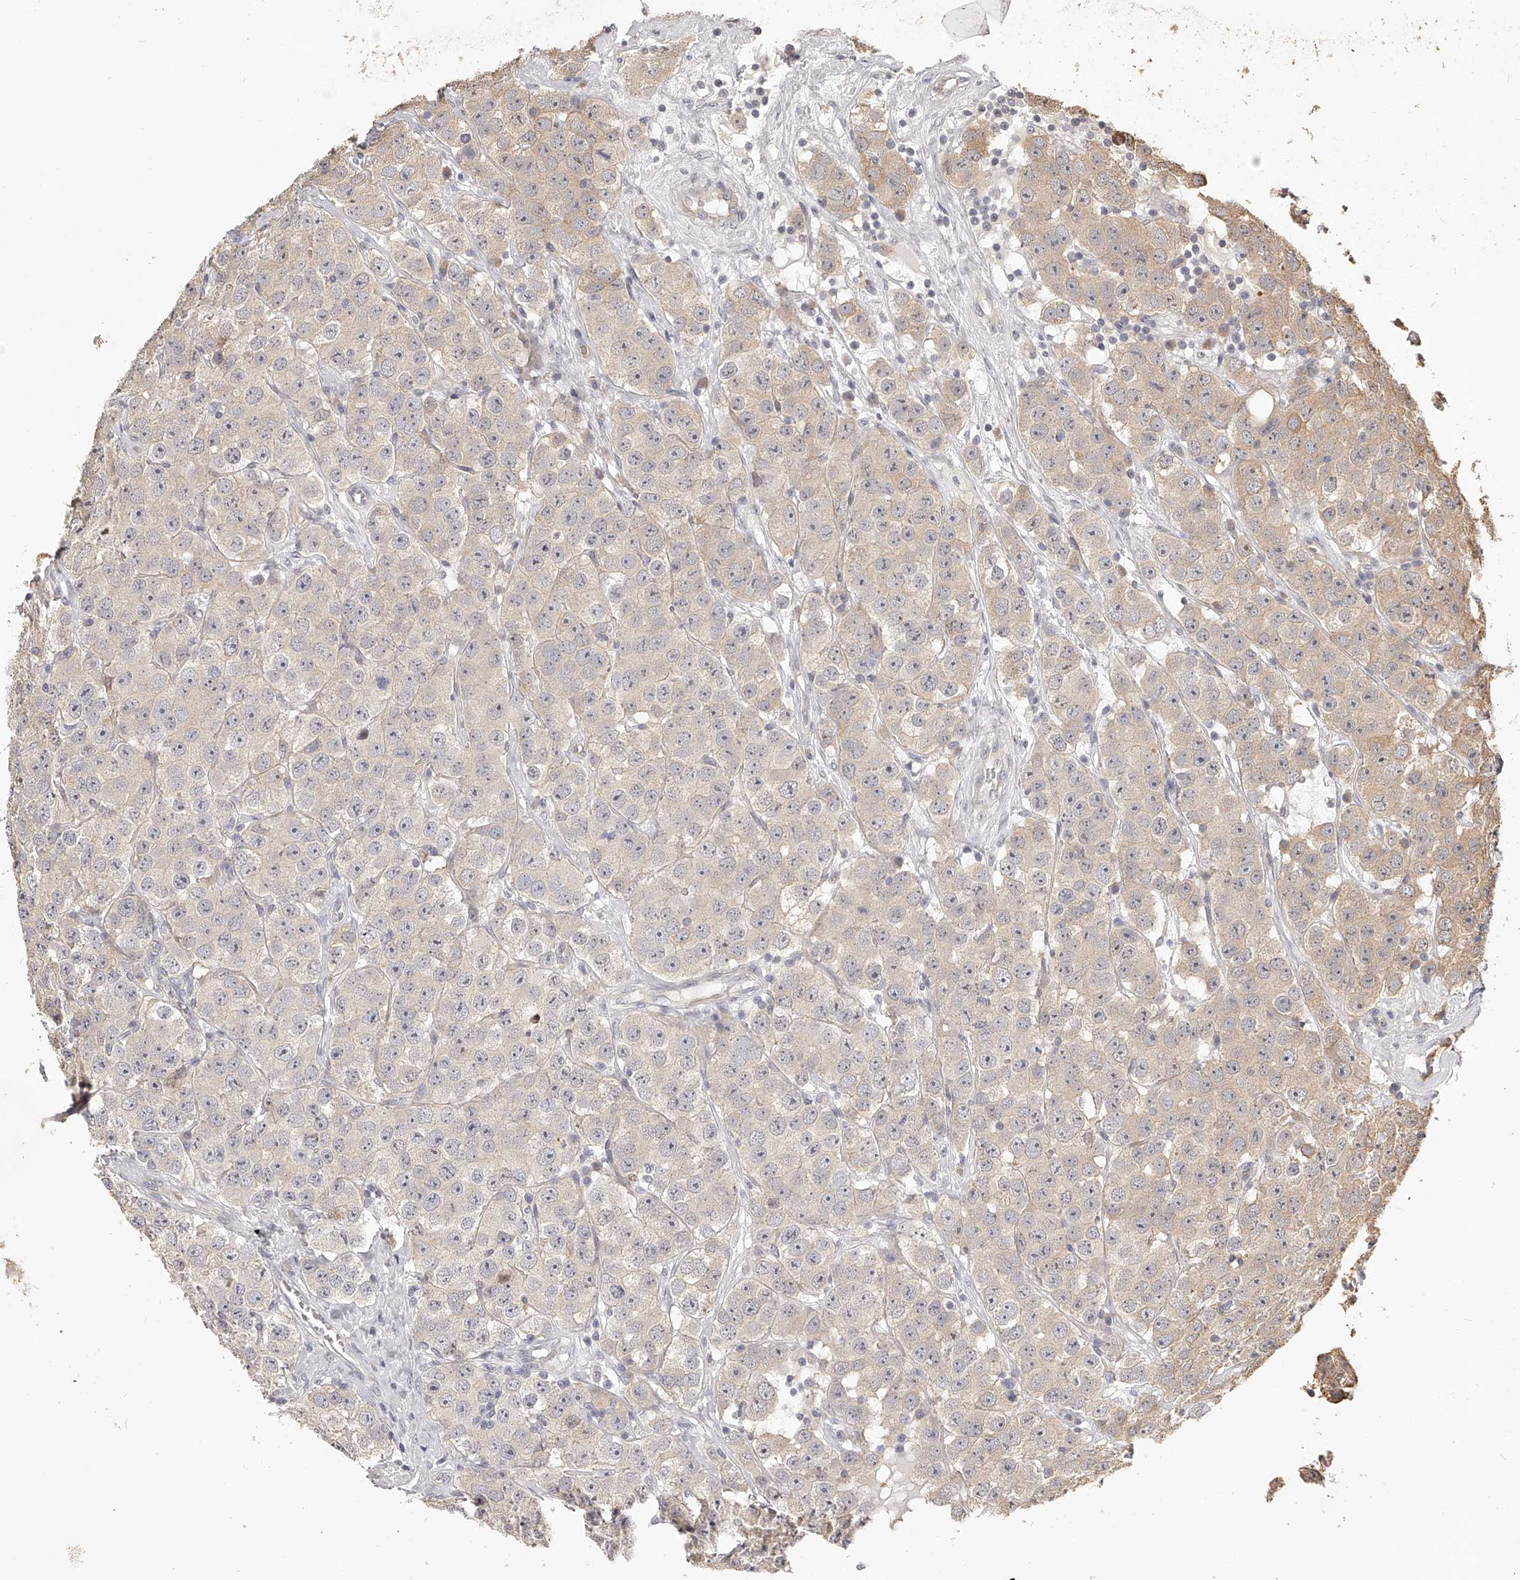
{"staining": {"intensity": "weak", "quantity": ">75%", "location": "cytoplasmic/membranous"}, "tissue": "testis cancer", "cell_type": "Tumor cells", "image_type": "cancer", "snomed": [{"axis": "morphology", "description": "Seminoma, NOS"}, {"axis": "topography", "description": "Testis"}], "caption": "About >75% of tumor cells in human testis seminoma reveal weak cytoplasmic/membranous protein expression as visualized by brown immunohistochemical staining.", "gene": "ZNF582", "patient": {"sex": "male", "age": 28}}